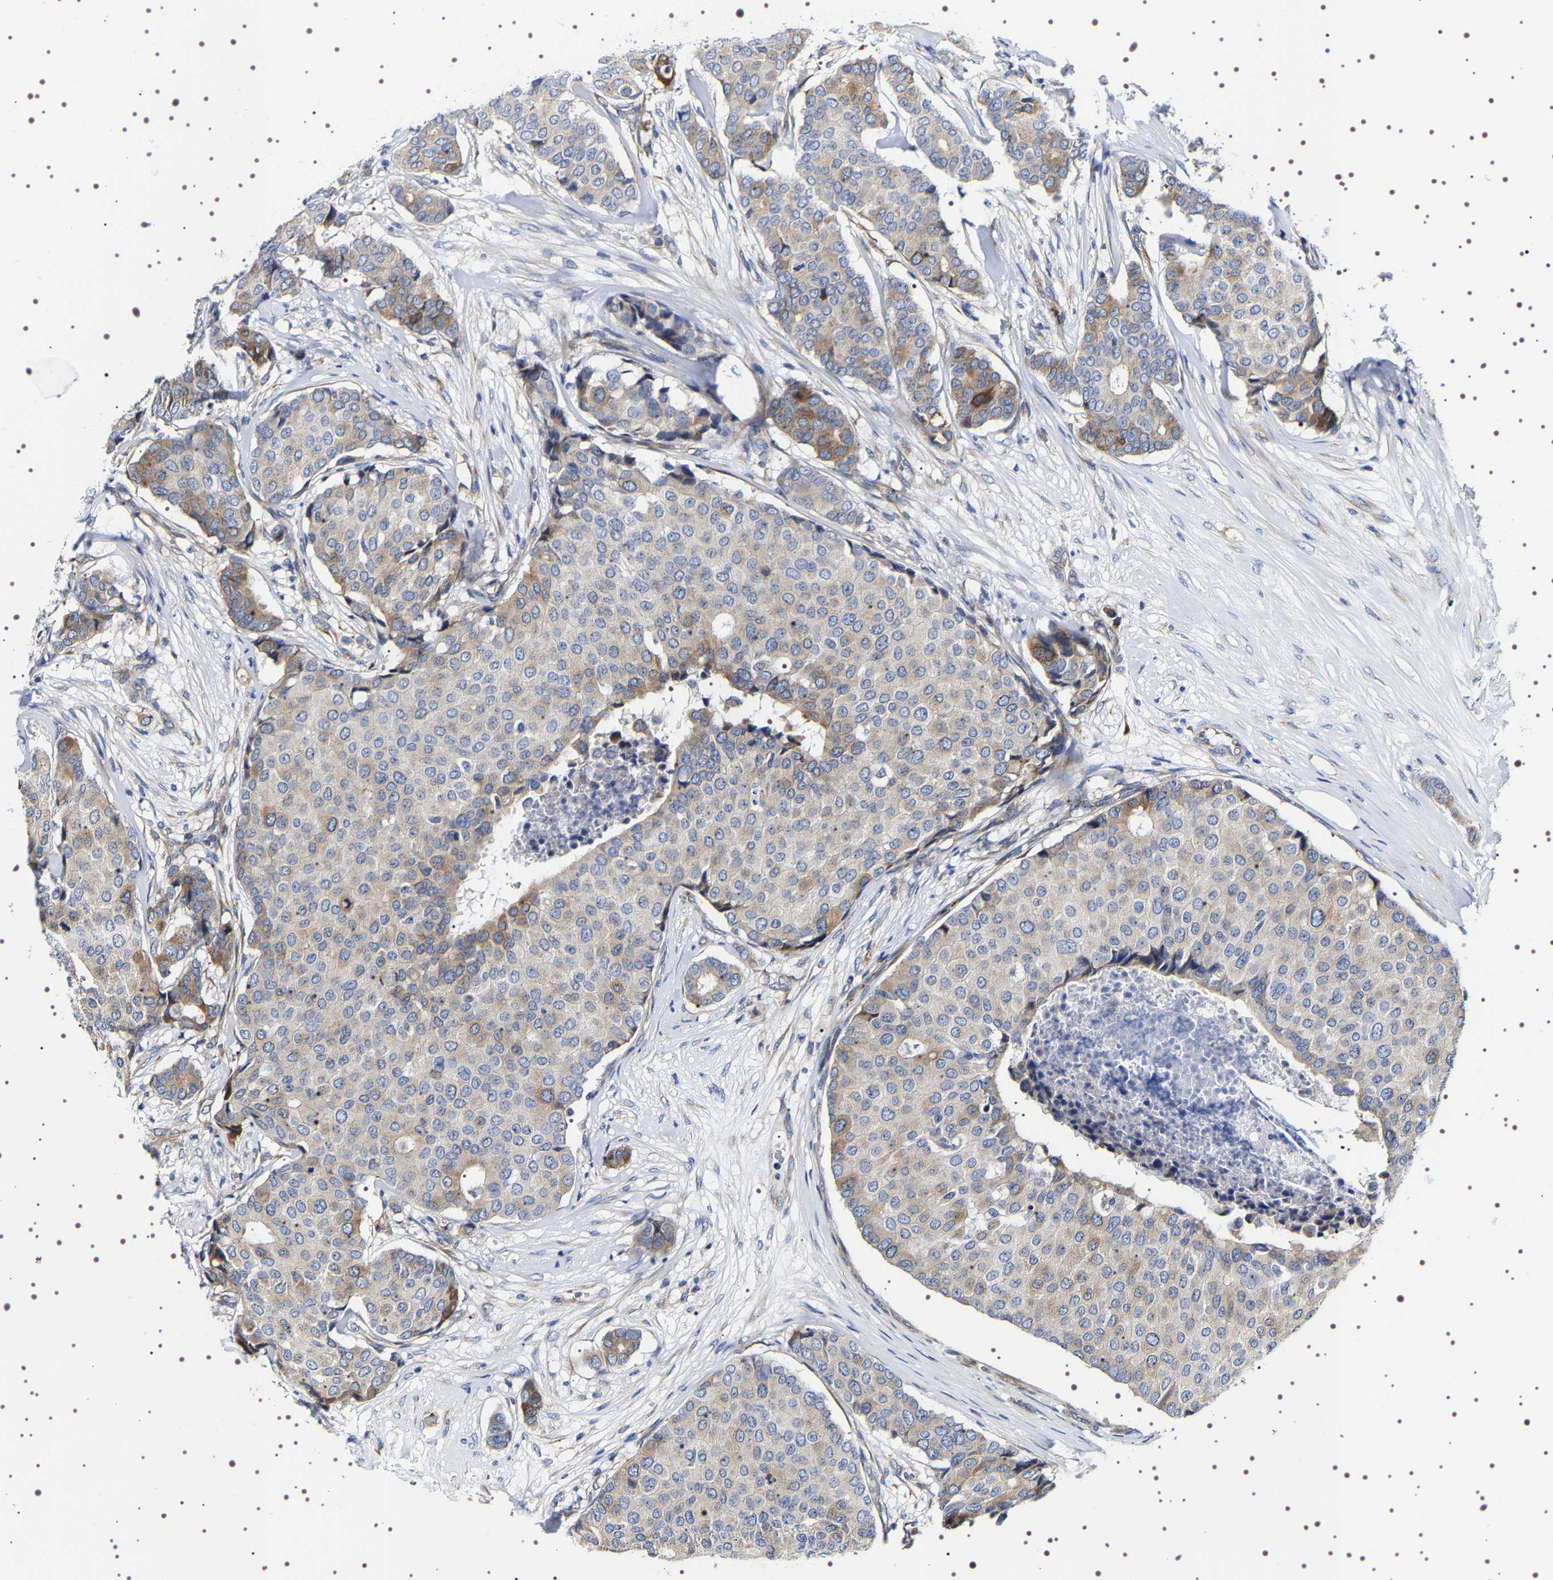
{"staining": {"intensity": "moderate", "quantity": "<25%", "location": "cytoplasmic/membranous"}, "tissue": "breast cancer", "cell_type": "Tumor cells", "image_type": "cancer", "snomed": [{"axis": "morphology", "description": "Duct carcinoma"}, {"axis": "topography", "description": "Breast"}], "caption": "Protein staining reveals moderate cytoplasmic/membranous positivity in approximately <25% of tumor cells in breast cancer.", "gene": "SQLE", "patient": {"sex": "female", "age": 75}}